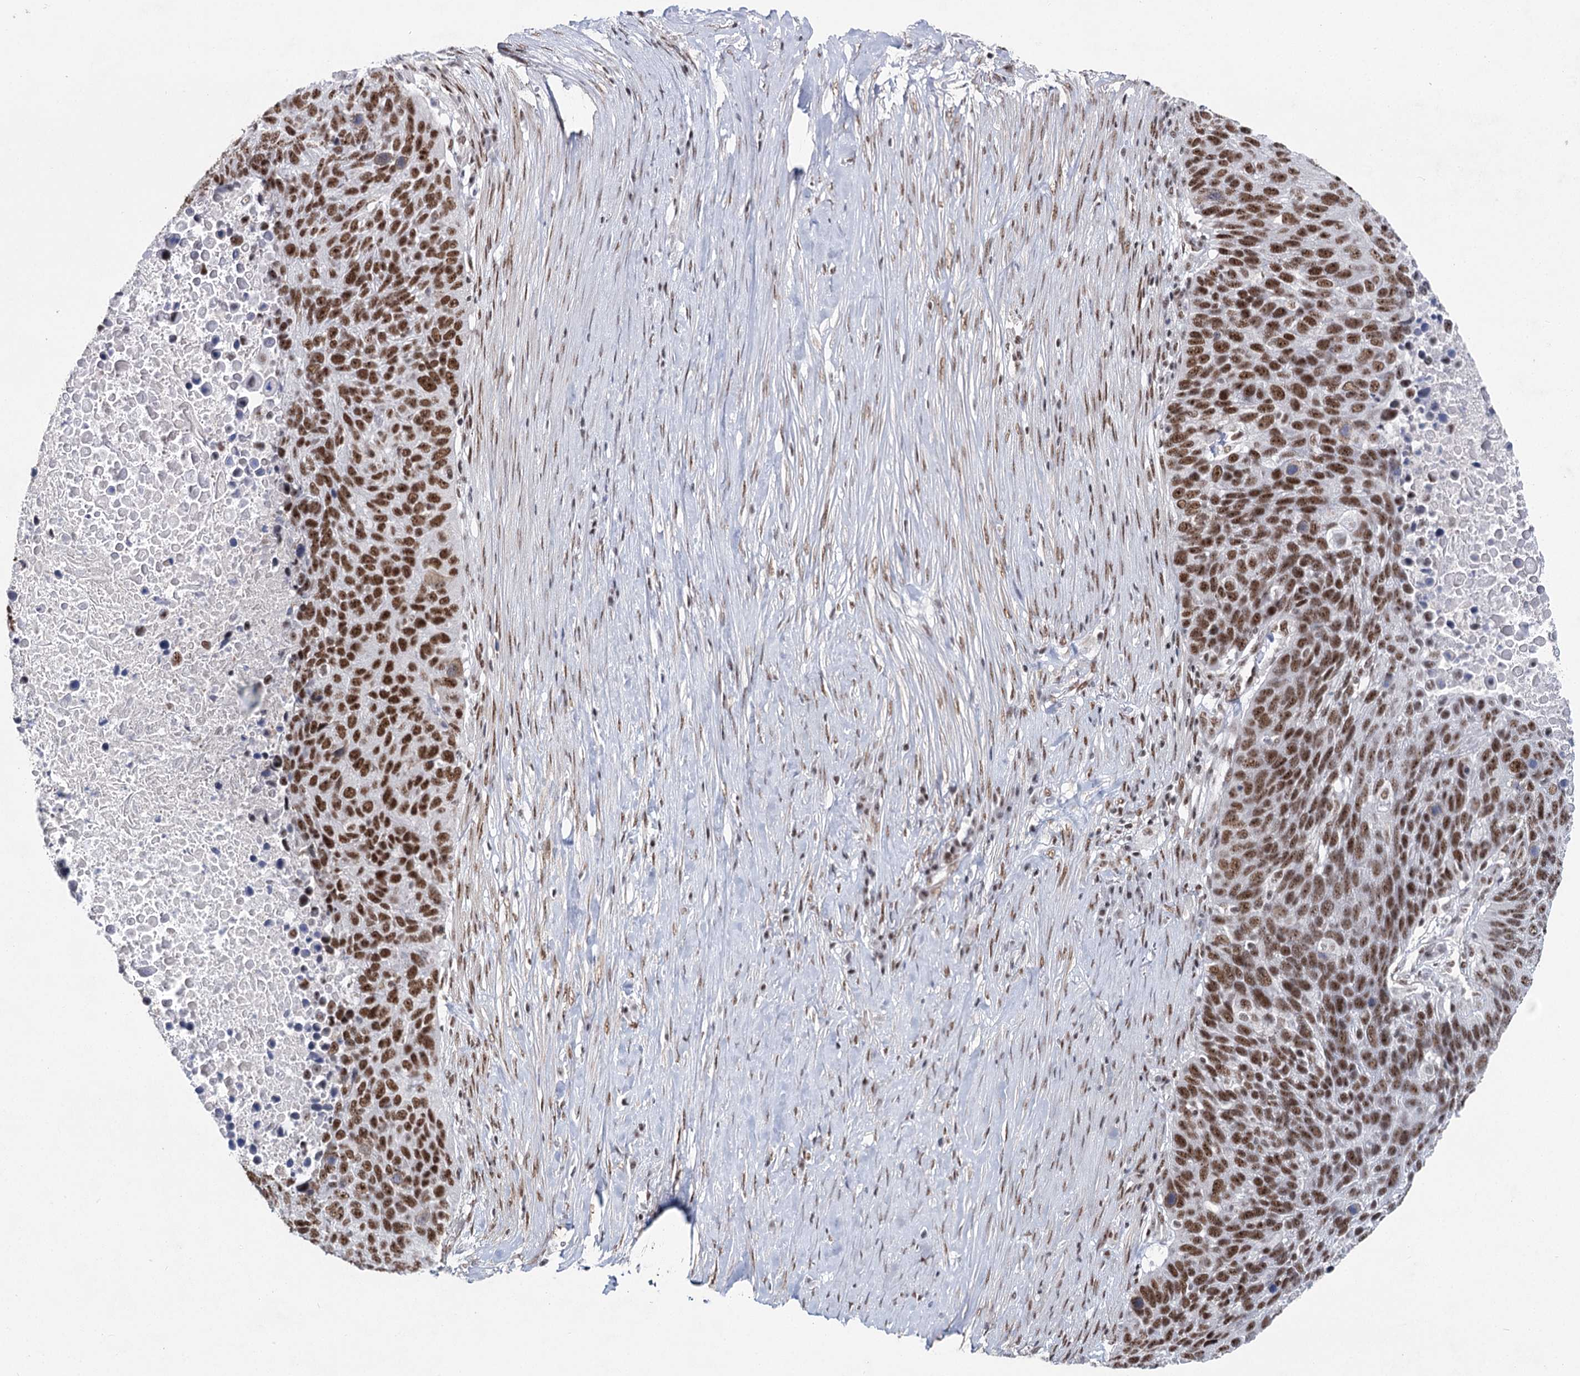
{"staining": {"intensity": "strong", "quantity": ">75%", "location": "nuclear"}, "tissue": "lung cancer", "cell_type": "Tumor cells", "image_type": "cancer", "snomed": [{"axis": "morphology", "description": "Normal tissue, NOS"}, {"axis": "morphology", "description": "Squamous cell carcinoma, NOS"}, {"axis": "topography", "description": "Lymph node"}, {"axis": "topography", "description": "Lung"}], "caption": "Immunohistochemistry micrograph of neoplastic tissue: human lung cancer stained using immunohistochemistry (IHC) reveals high levels of strong protein expression localized specifically in the nuclear of tumor cells, appearing as a nuclear brown color.", "gene": "SCAF8", "patient": {"sex": "male", "age": 66}}